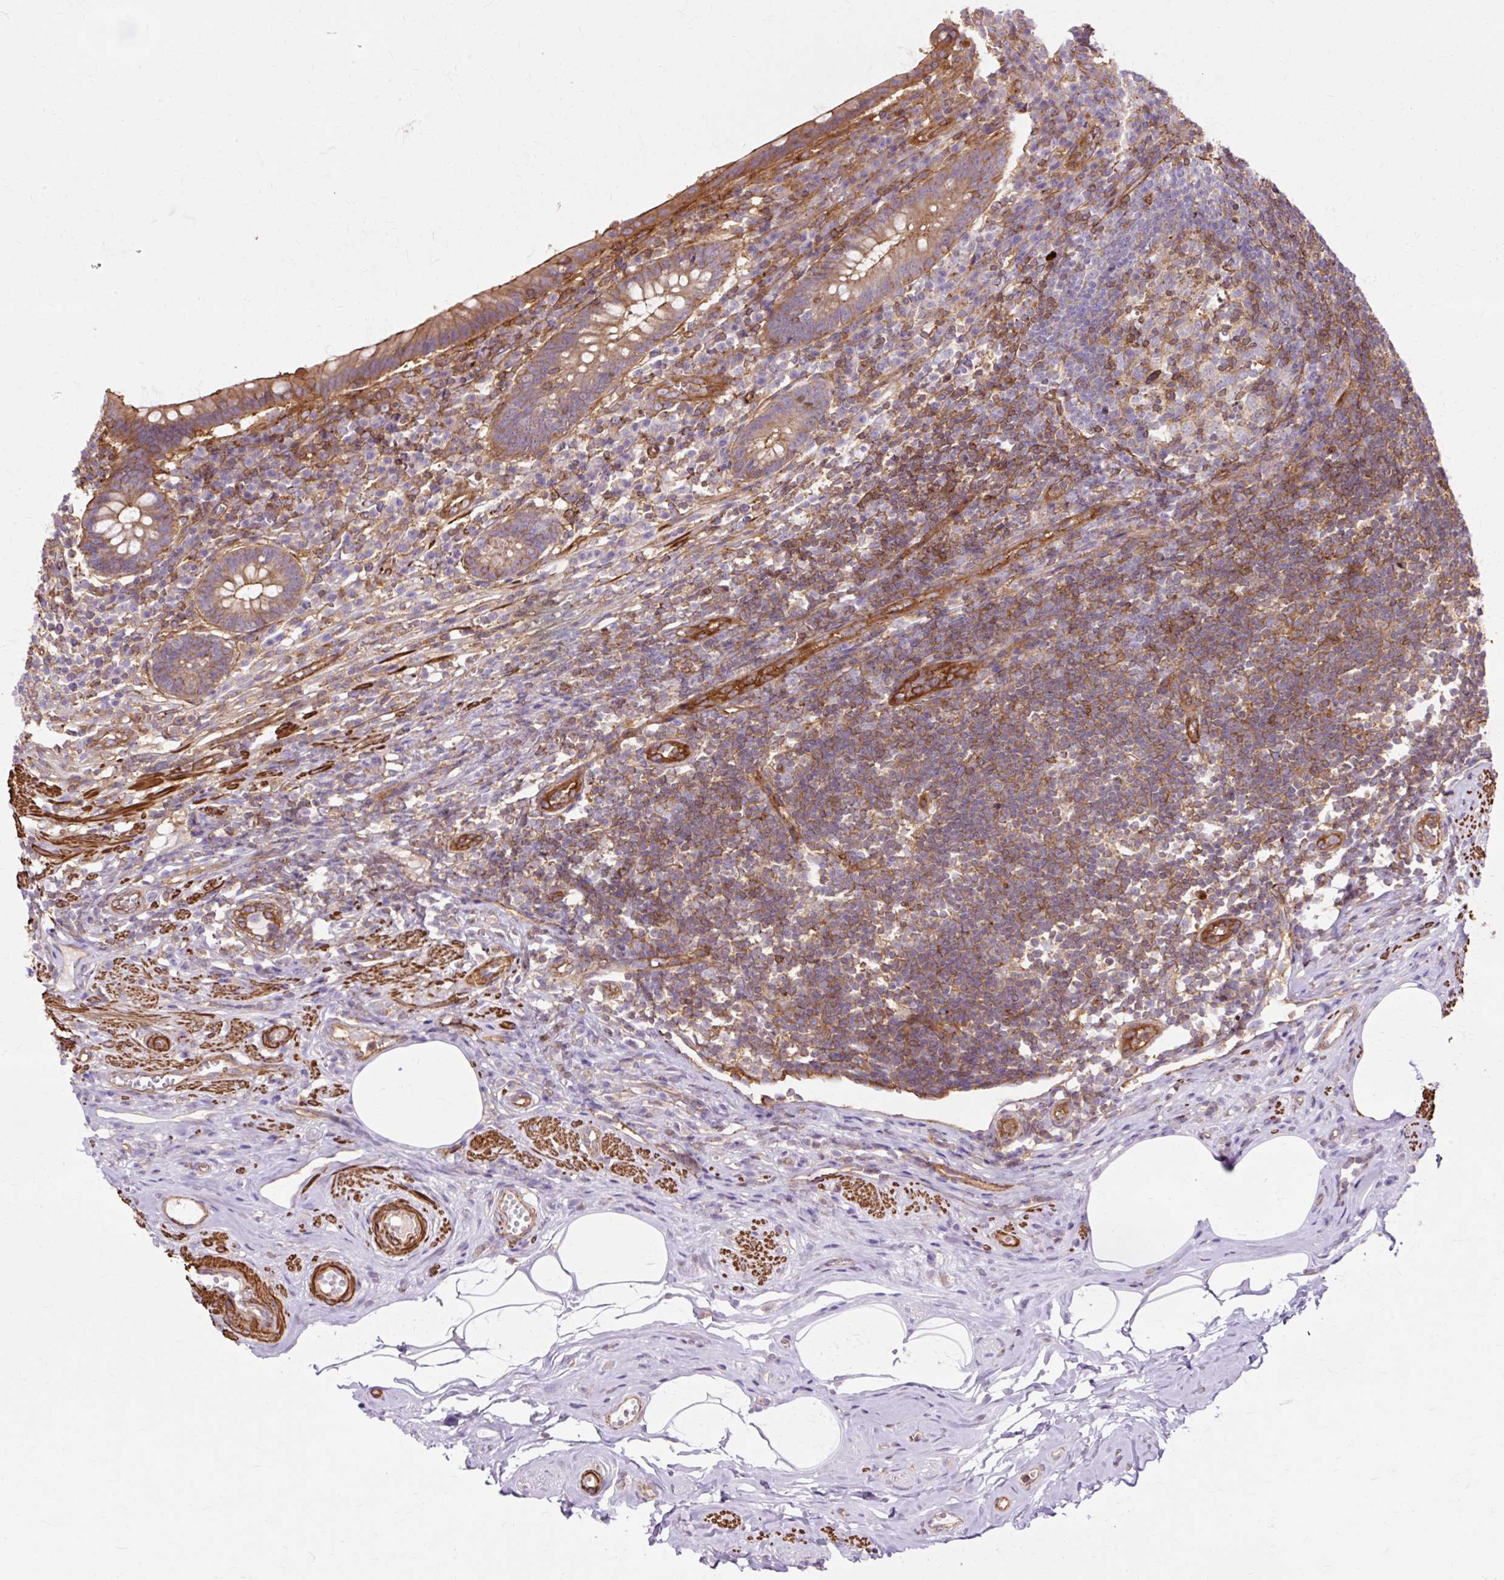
{"staining": {"intensity": "moderate", "quantity": "25%-75%", "location": "cytoplasmic/membranous"}, "tissue": "appendix", "cell_type": "Glandular cells", "image_type": "normal", "snomed": [{"axis": "morphology", "description": "Normal tissue, NOS"}, {"axis": "topography", "description": "Appendix"}], "caption": "Moderate cytoplasmic/membranous expression is appreciated in about 25%-75% of glandular cells in benign appendix.", "gene": "TBC1D2B", "patient": {"sex": "female", "age": 56}}